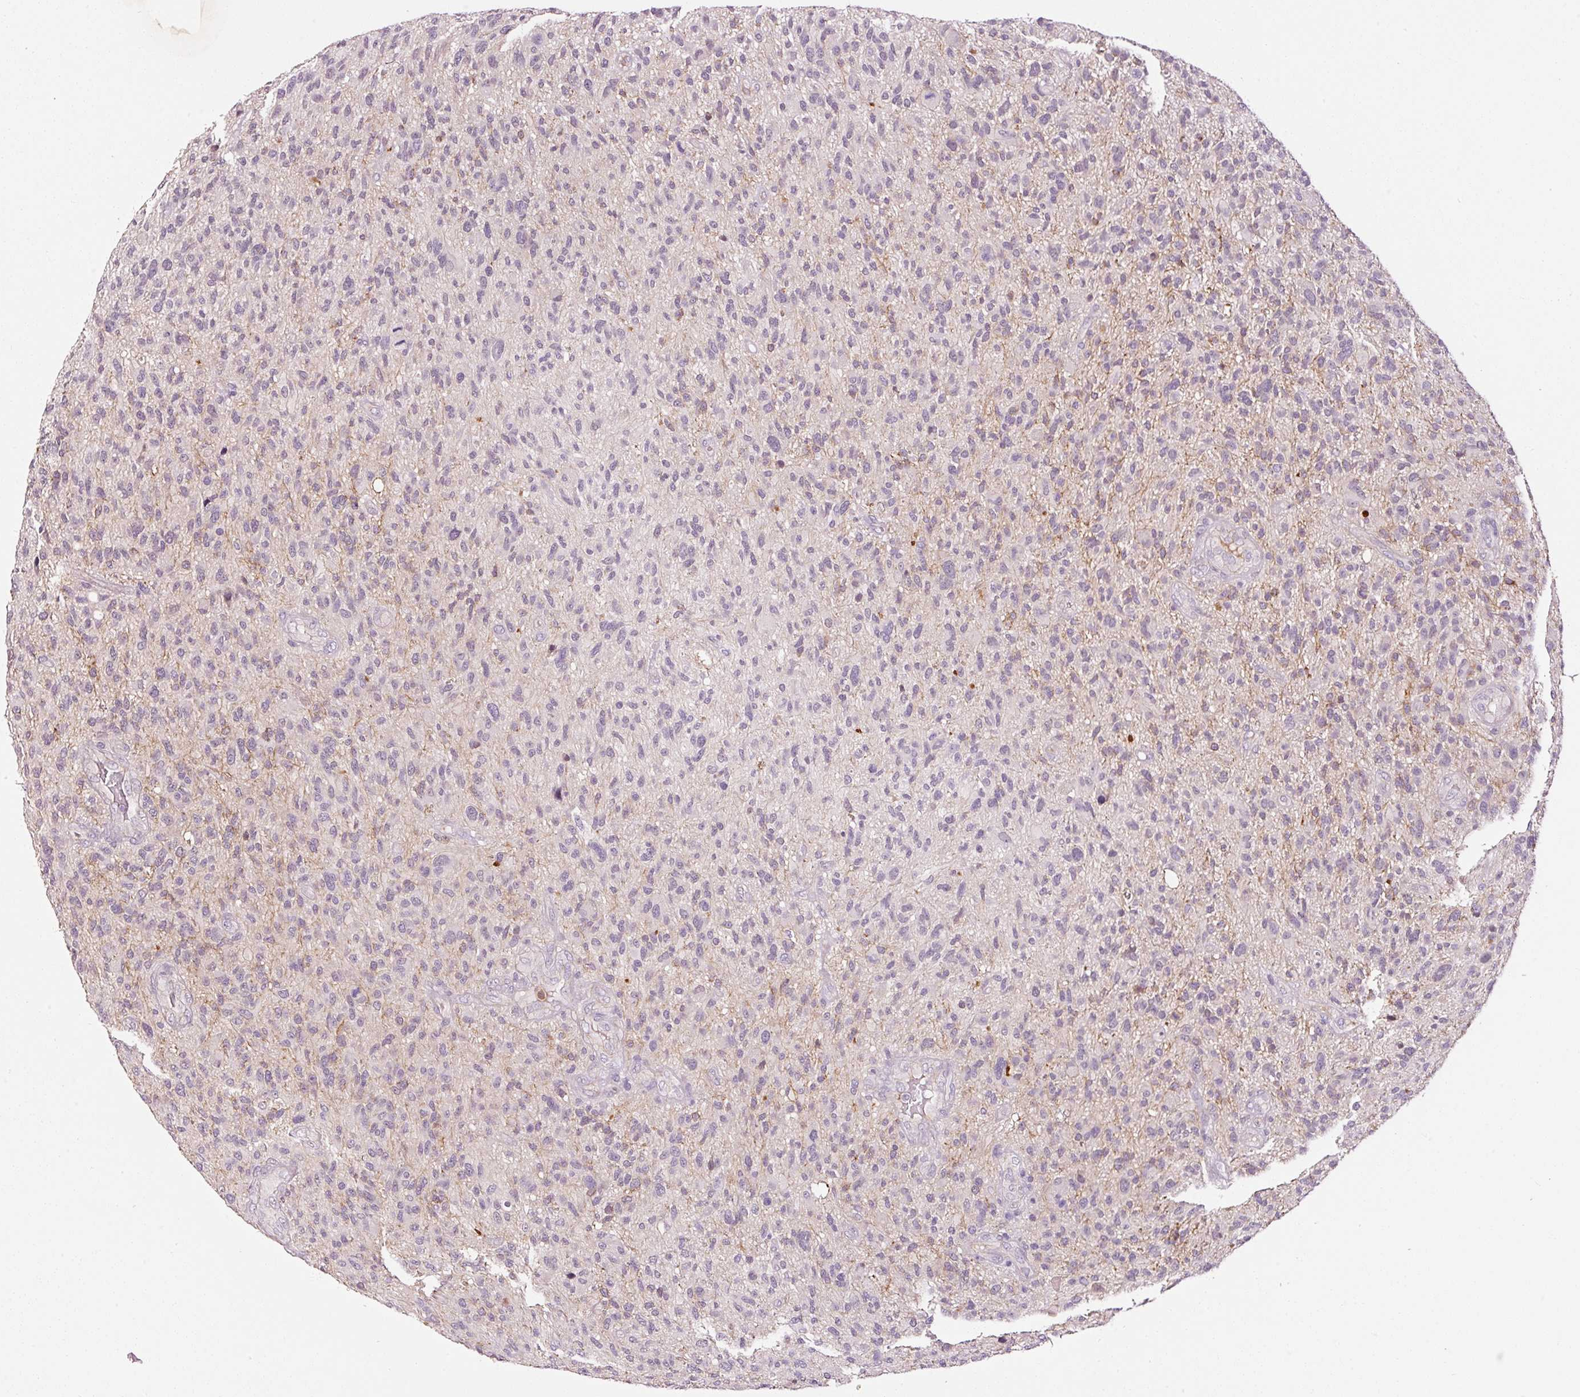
{"staining": {"intensity": "negative", "quantity": "none", "location": "none"}, "tissue": "glioma", "cell_type": "Tumor cells", "image_type": "cancer", "snomed": [{"axis": "morphology", "description": "Glioma, malignant, High grade"}, {"axis": "topography", "description": "Brain"}], "caption": "Immunohistochemistry of human glioma displays no expression in tumor cells.", "gene": "ABCB4", "patient": {"sex": "male", "age": 47}}